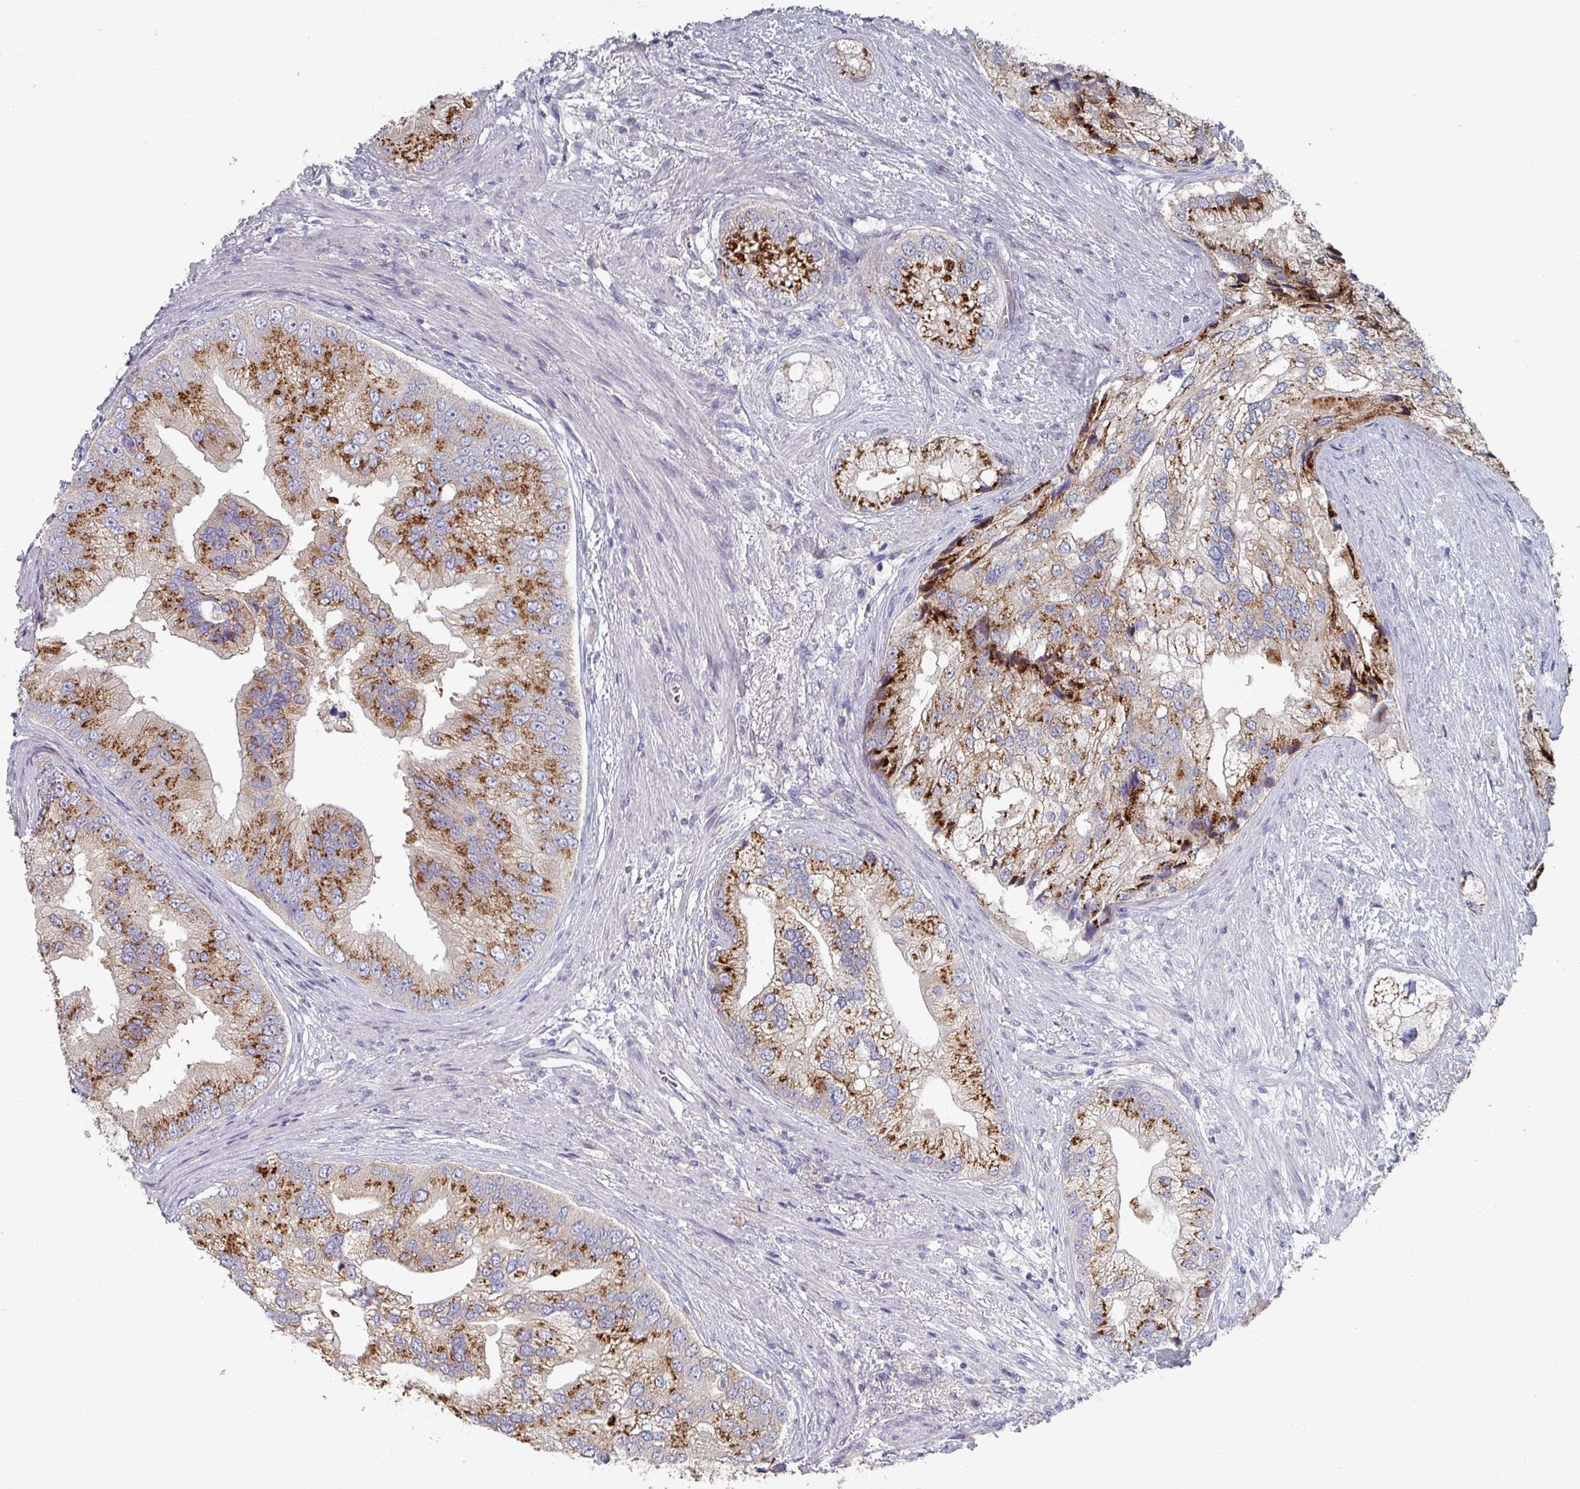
{"staining": {"intensity": "strong", "quantity": ">75%", "location": "cytoplasmic/membranous"}, "tissue": "prostate cancer", "cell_type": "Tumor cells", "image_type": "cancer", "snomed": [{"axis": "morphology", "description": "Adenocarcinoma, High grade"}, {"axis": "topography", "description": "Prostate"}], "caption": "An IHC micrograph of neoplastic tissue is shown. Protein staining in brown shows strong cytoplasmic/membranous positivity in prostate adenocarcinoma (high-grade) within tumor cells.", "gene": "EFL1", "patient": {"sex": "male", "age": 70}}